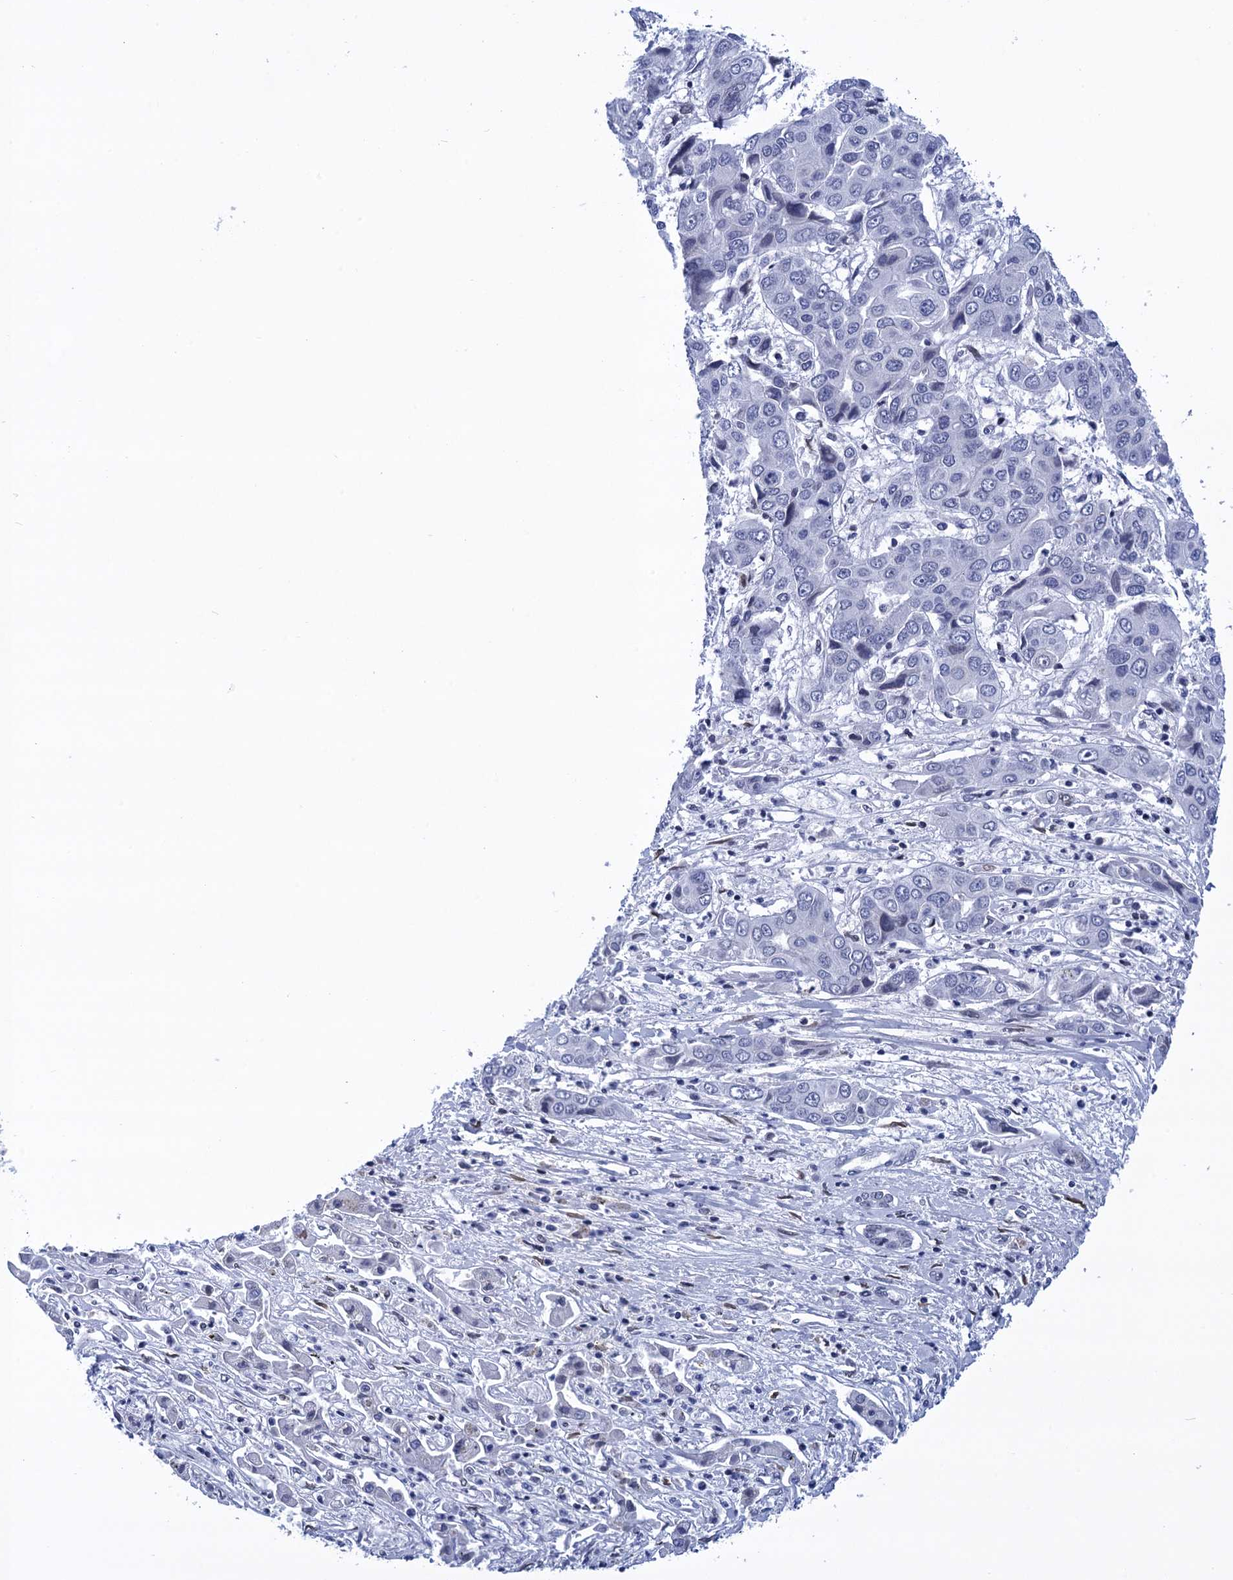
{"staining": {"intensity": "negative", "quantity": "none", "location": "none"}, "tissue": "liver cancer", "cell_type": "Tumor cells", "image_type": "cancer", "snomed": [{"axis": "morphology", "description": "Cholangiocarcinoma"}, {"axis": "topography", "description": "Liver"}], "caption": "This is an immunohistochemistry histopathology image of human liver cancer. There is no positivity in tumor cells.", "gene": "METTL25", "patient": {"sex": "male", "age": 67}}